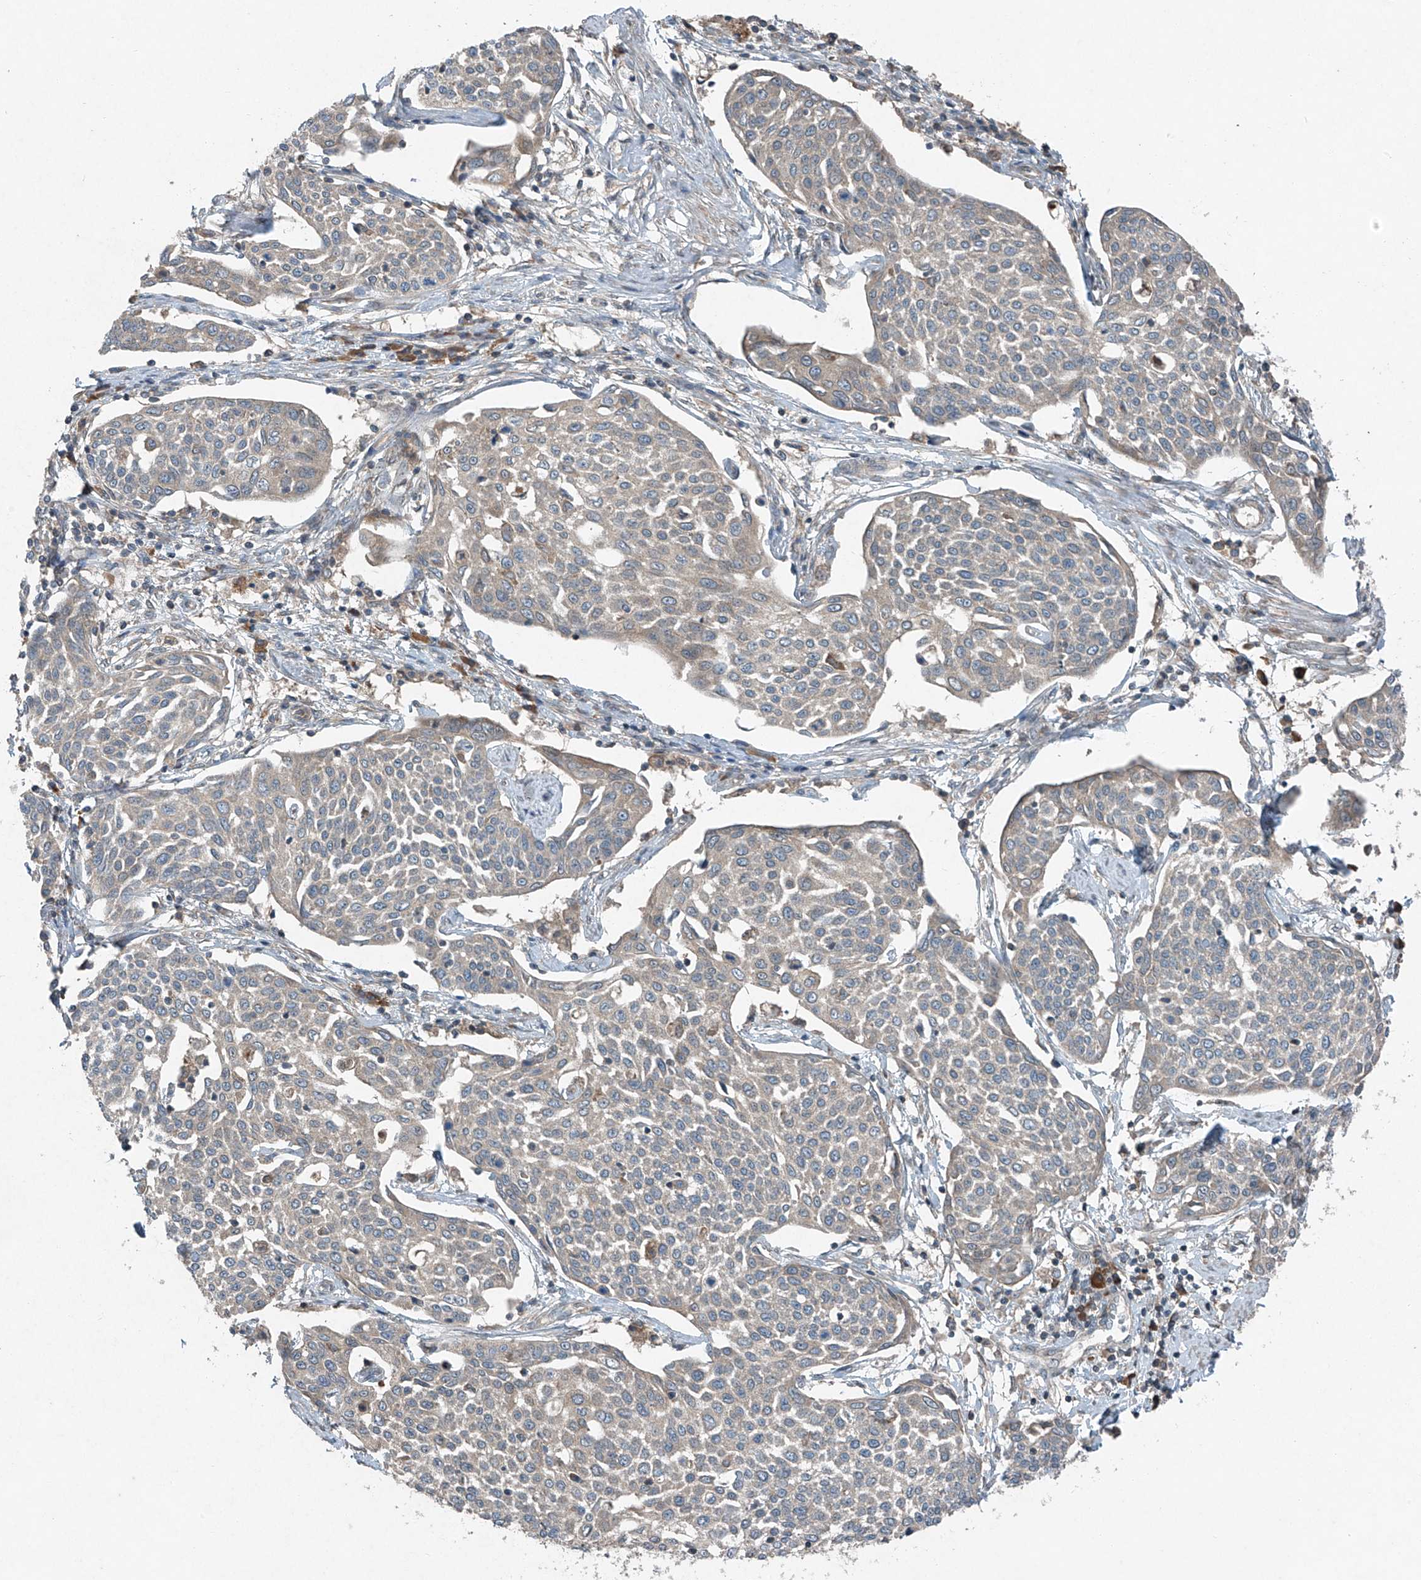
{"staining": {"intensity": "negative", "quantity": "none", "location": "none"}, "tissue": "cervical cancer", "cell_type": "Tumor cells", "image_type": "cancer", "snomed": [{"axis": "morphology", "description": "Squamous cell carcinoma, NOS"}, {"axis": "topography", "description": "Cervix"}], "caption": "This is an IHC micrograph of cervical cancer (squamous cell carcinoma). There is no staining in tumor cells.", "gene": "FOXRED2", "patient": {"sex": "female", "age": 34}}